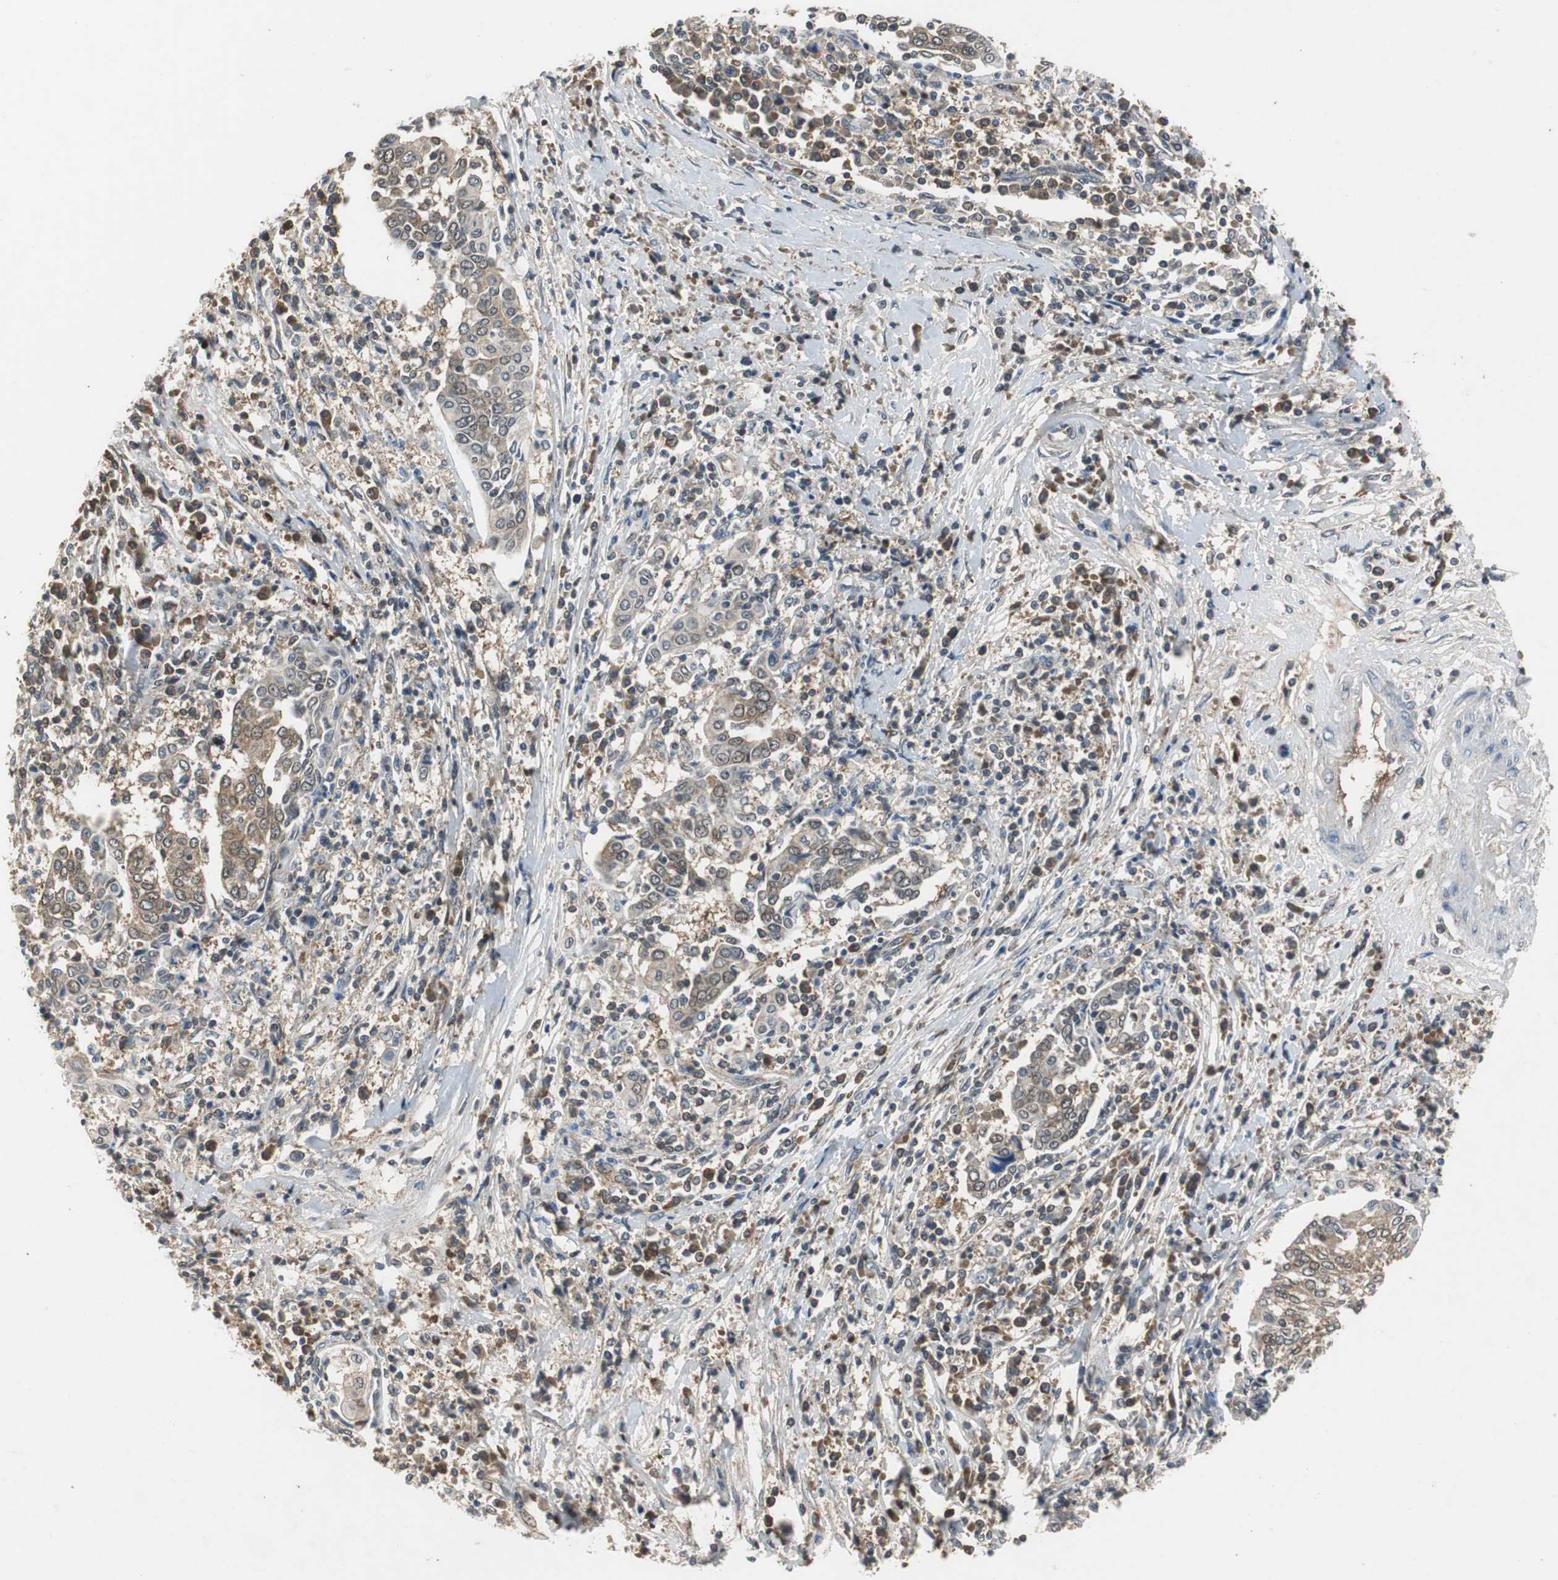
{"staining": {"intensity": "moderate", "quantity": ">75%", "location": "cytoplasmic/membranous"}, "tissue": "cervical cancer", "cell_type": "Tumor cells", "image_type": "cancer", "snomed": [{"axis": "morphology", "description": "Squamous cell carcinoma, NOS"}, {"axis": "topography", "description": "Cervix"}], "caption": "Cervical cancer (squamous cell carcinoma) tissue demonstrates moderate cytoplasmic/membranous positivity in about >75% of tumor cells, visualized by immunohistochemistry. (brown staining indicates protein expression, while blue staining denotes nuclei).", "gene": "VBP1", "patient": {"sex": "female", "age": 40}}